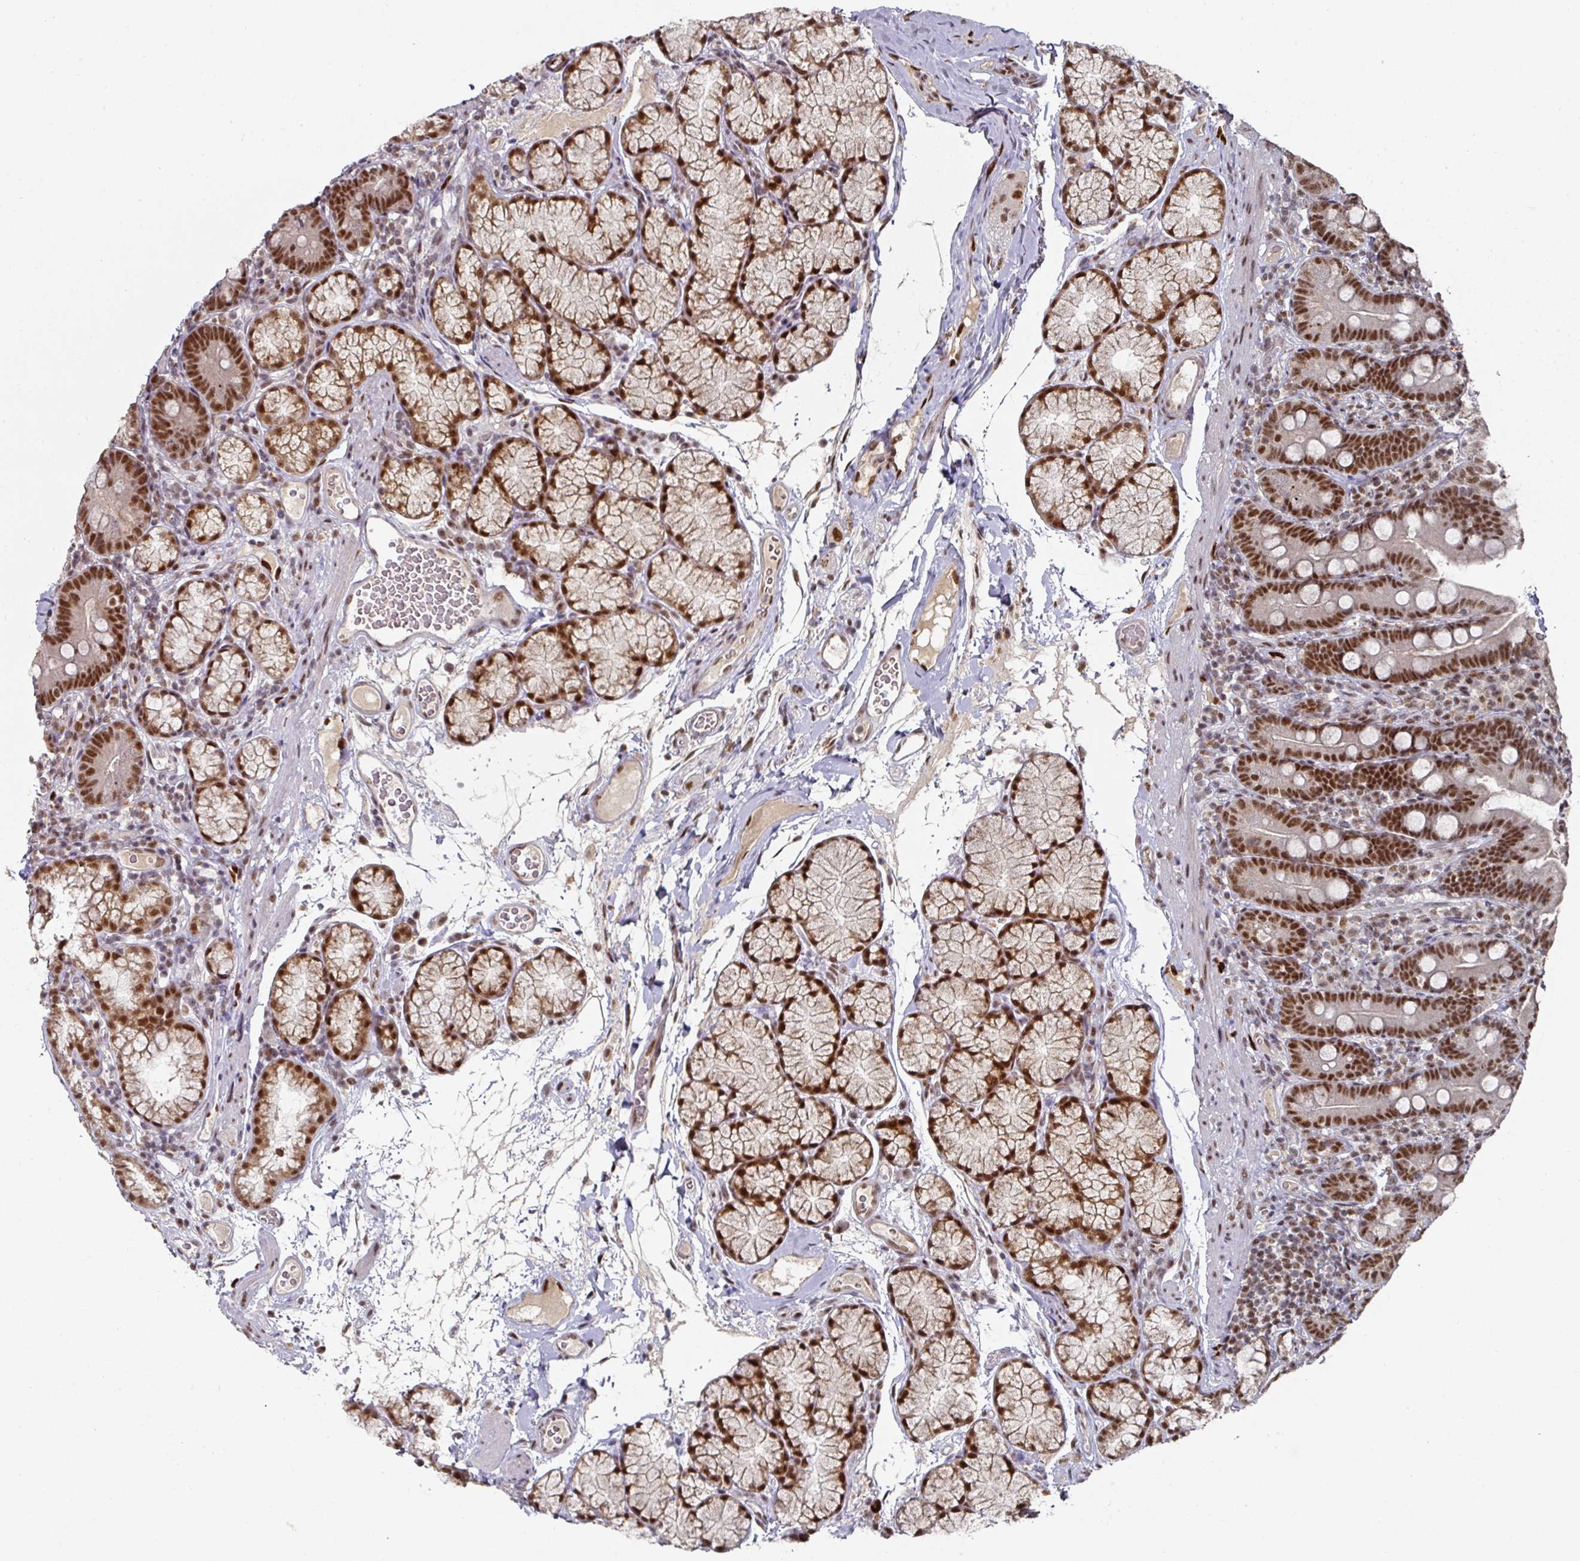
{"staining": {"intensity": "strong", "quantity": ">75%", "location": "nuclear"}, "tissue": "duodenum", "cell_type": "Glandular cells", "image_type": "normal", "snomed": [{"axis": "morphology", "description": "Normal tissue, NOS"}, {"axis": "topography", "description": "Duodenum"}], "caption": "Duodenum stained for a protein reveals strong nuclear positivity in glandular cells. (DAB = brown stain, brightfield microscopy at high magnification).", "gene": "ENSG00000289690", "patient": {"sex": "female", "age": 67}}